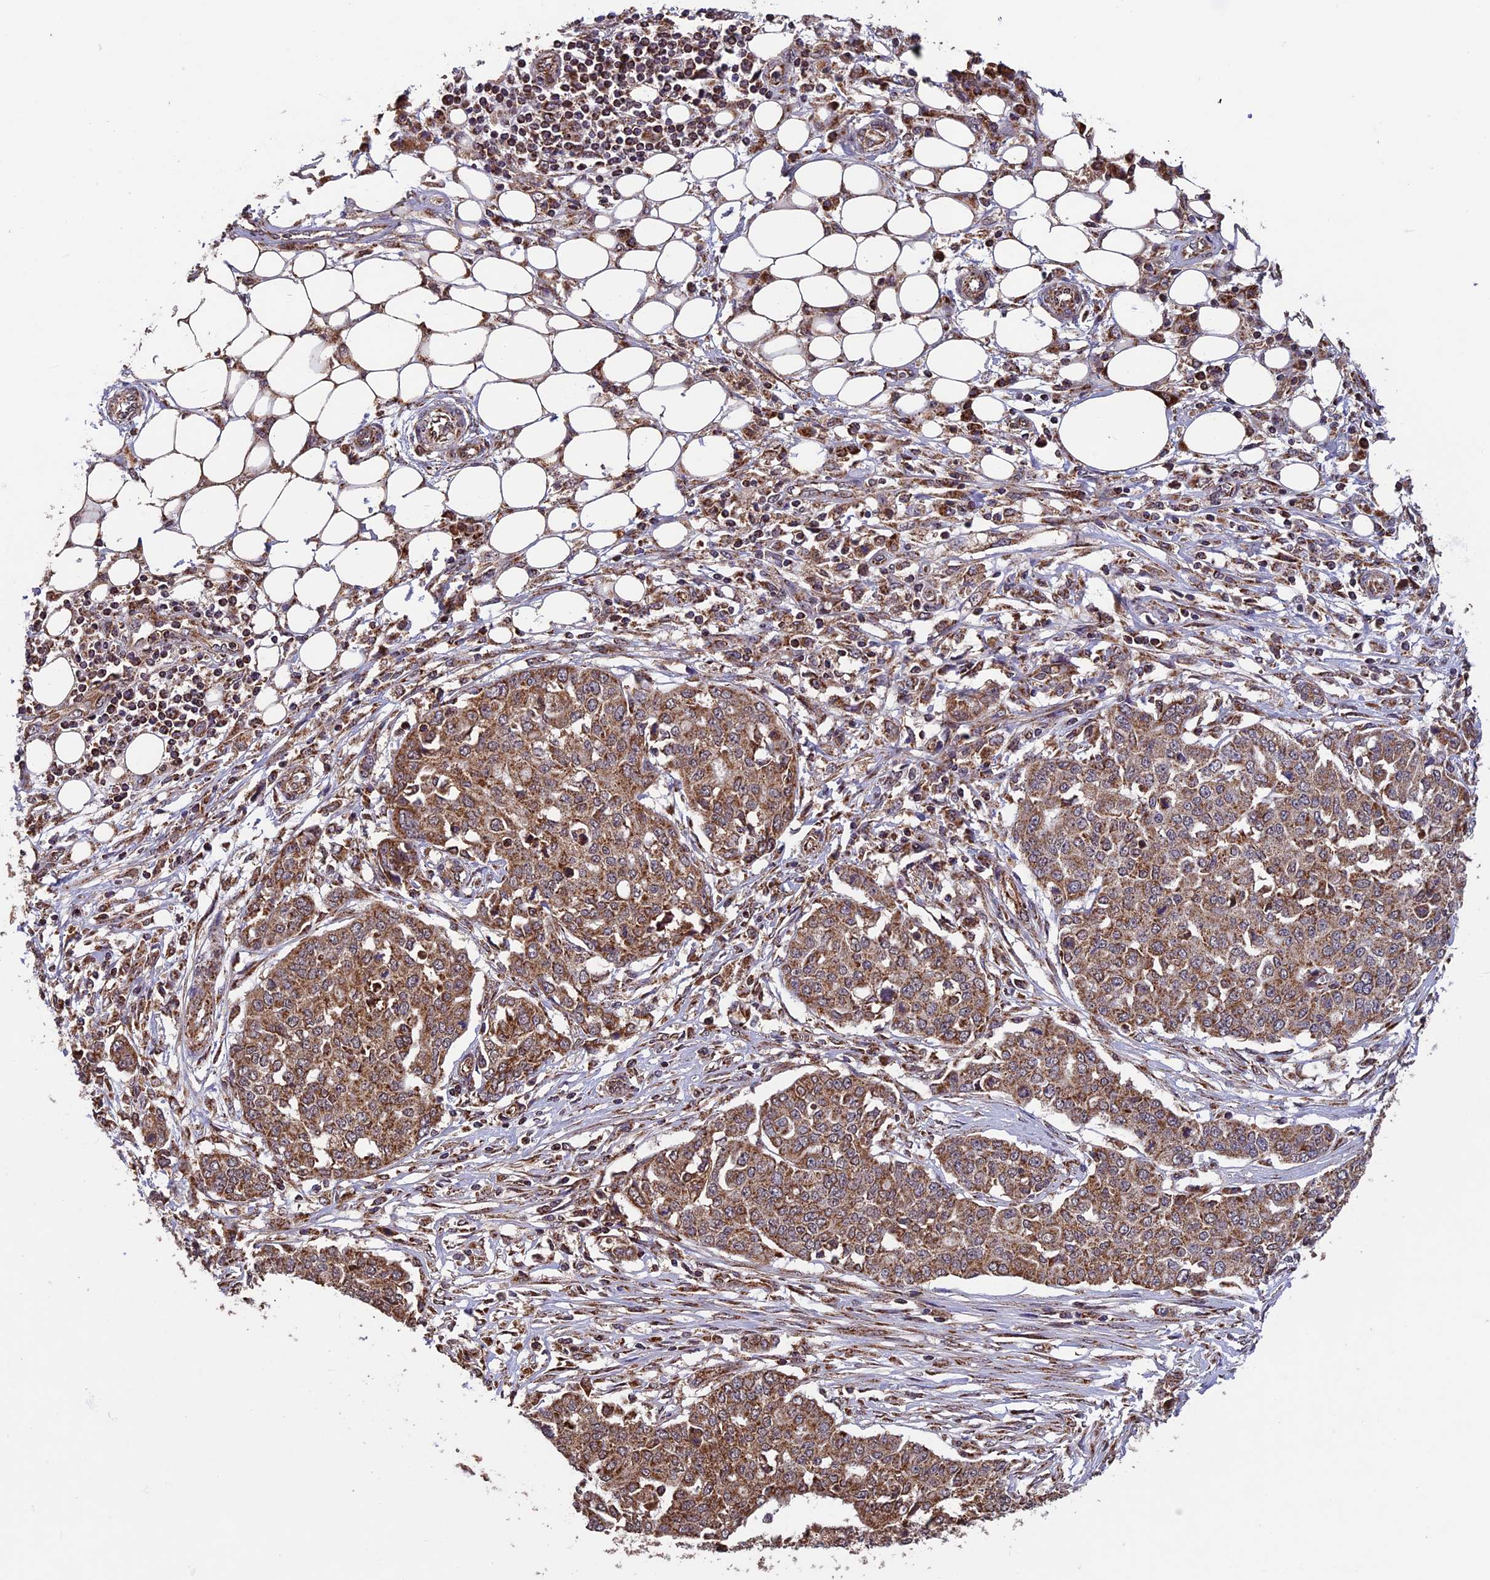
{"staining": {"intensity": "moderate", "quantity": ">75%", "location": "cytoplasmic/membranous"}, "tissue": "ovarian cancer", "cell_type": "Tumor cells", "image_type": "cancer", "snomed": [{"axis": "morphology", "description": "Cystadenocarcinoma, serous, NOS"}, {"axis": "topography", "description": "Soft tissue"}, {"axis": "topography", "description": "Ovary"}], "caption": "Ovarian serous cystadenocarcinoma tissue reveals moderate cytoplasmic/membranous expression in approximately >75% of tumor cells", "gene": "CCDC15", "patient": {"sex": "female", "age": 57}}